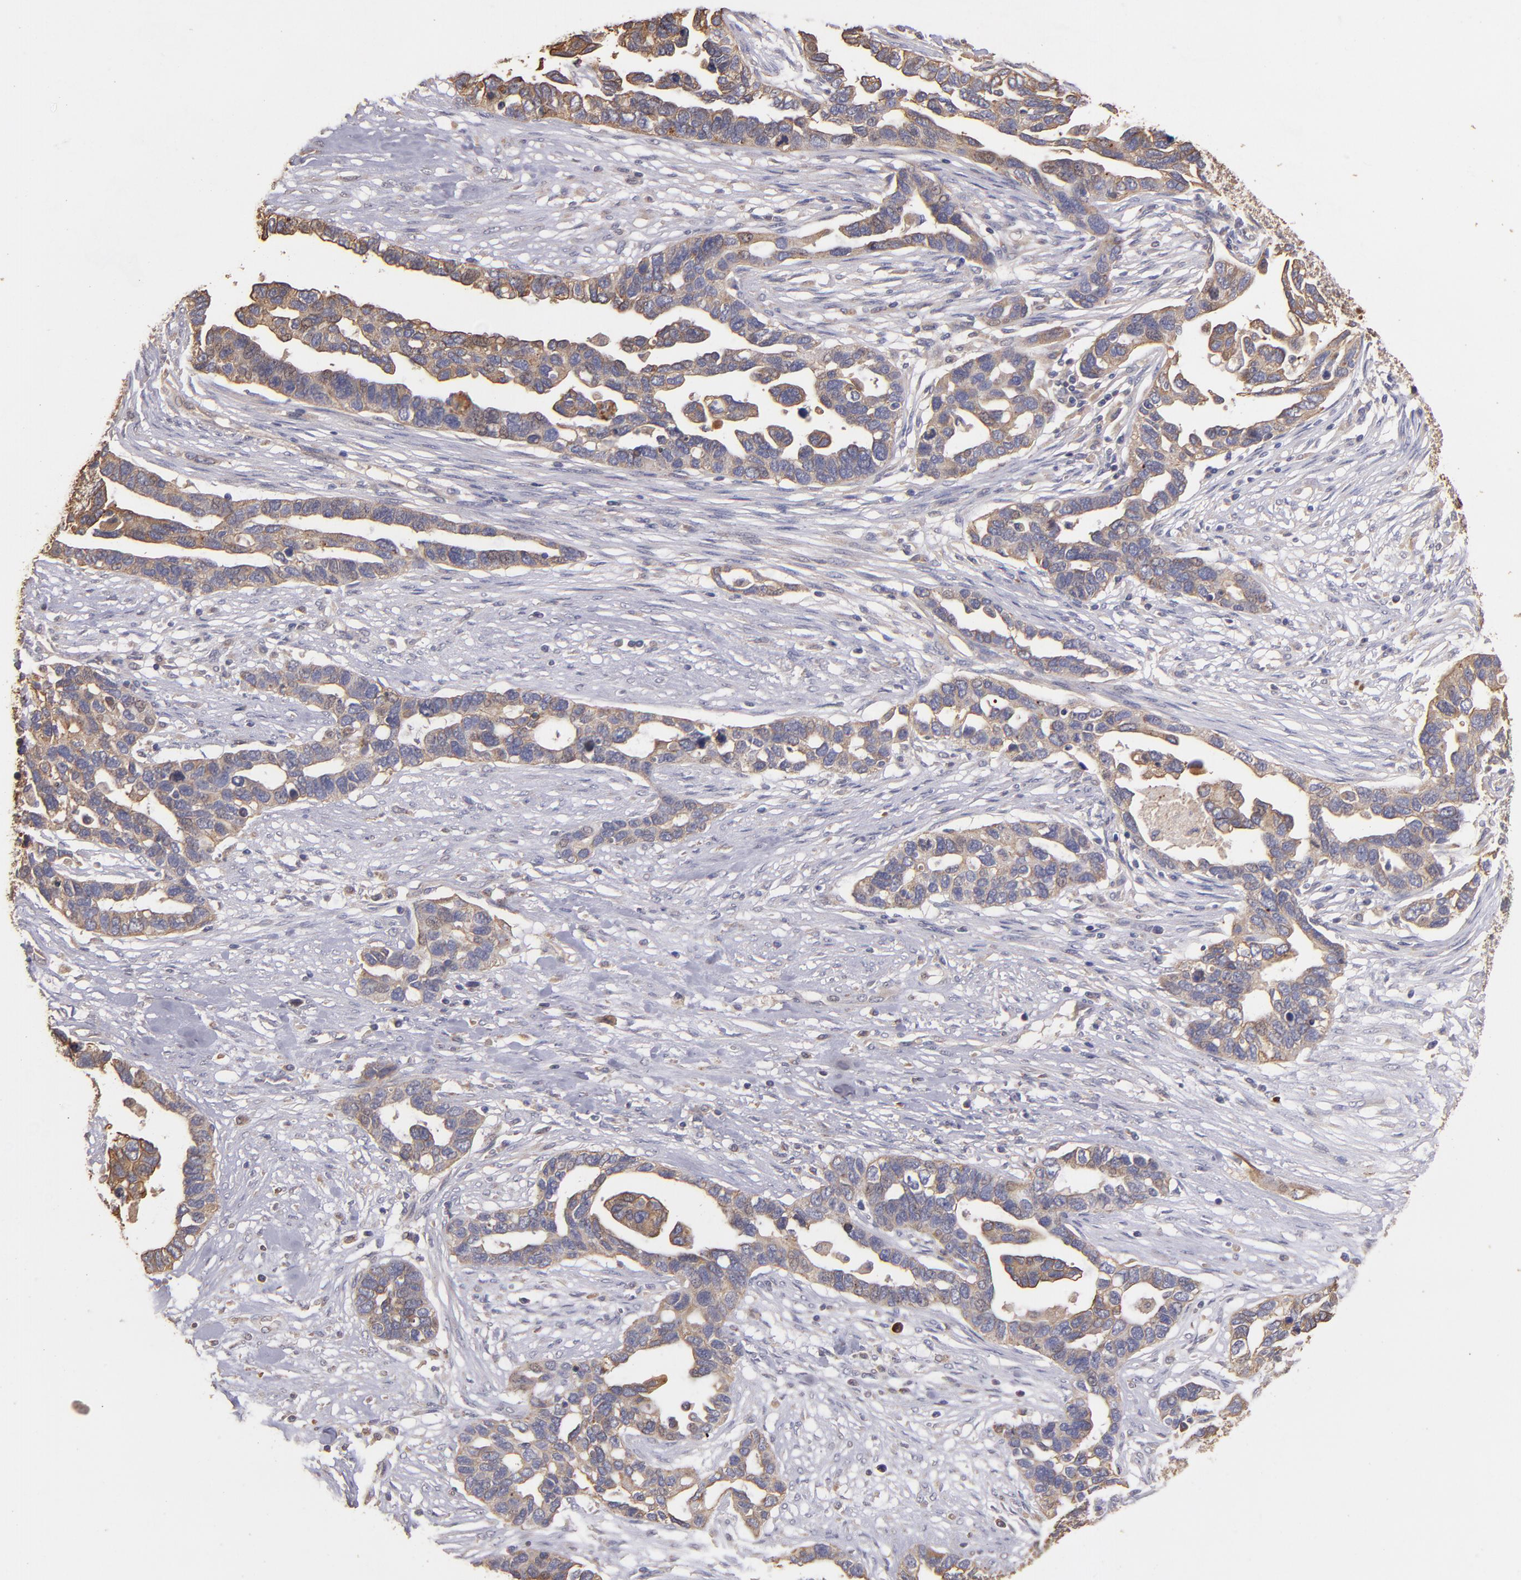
{"staining": {"intensity": "moderate", "quantity": ">75%", "location": "cytoplasmic/membranous"}, "tissue": "ovarian cancer", "cell_type": "Tumor cells", "image_type": "cancer", "snomed": [{"axis": "morphology", "description": "Cystadenocarcinoma, serous, NOS"}, {"axis": "topography", "description": "Ovary"}], "caption": "About >75% of tumor cells in human ovarian cancer (serous cystadenocarcinoma) exhibit moderate cytoplasmic/membranous protein staining as visualized by brown immunohistochemical staining.", "gene": "SRRD", "patient": {"sex": "female", "age": 54}}